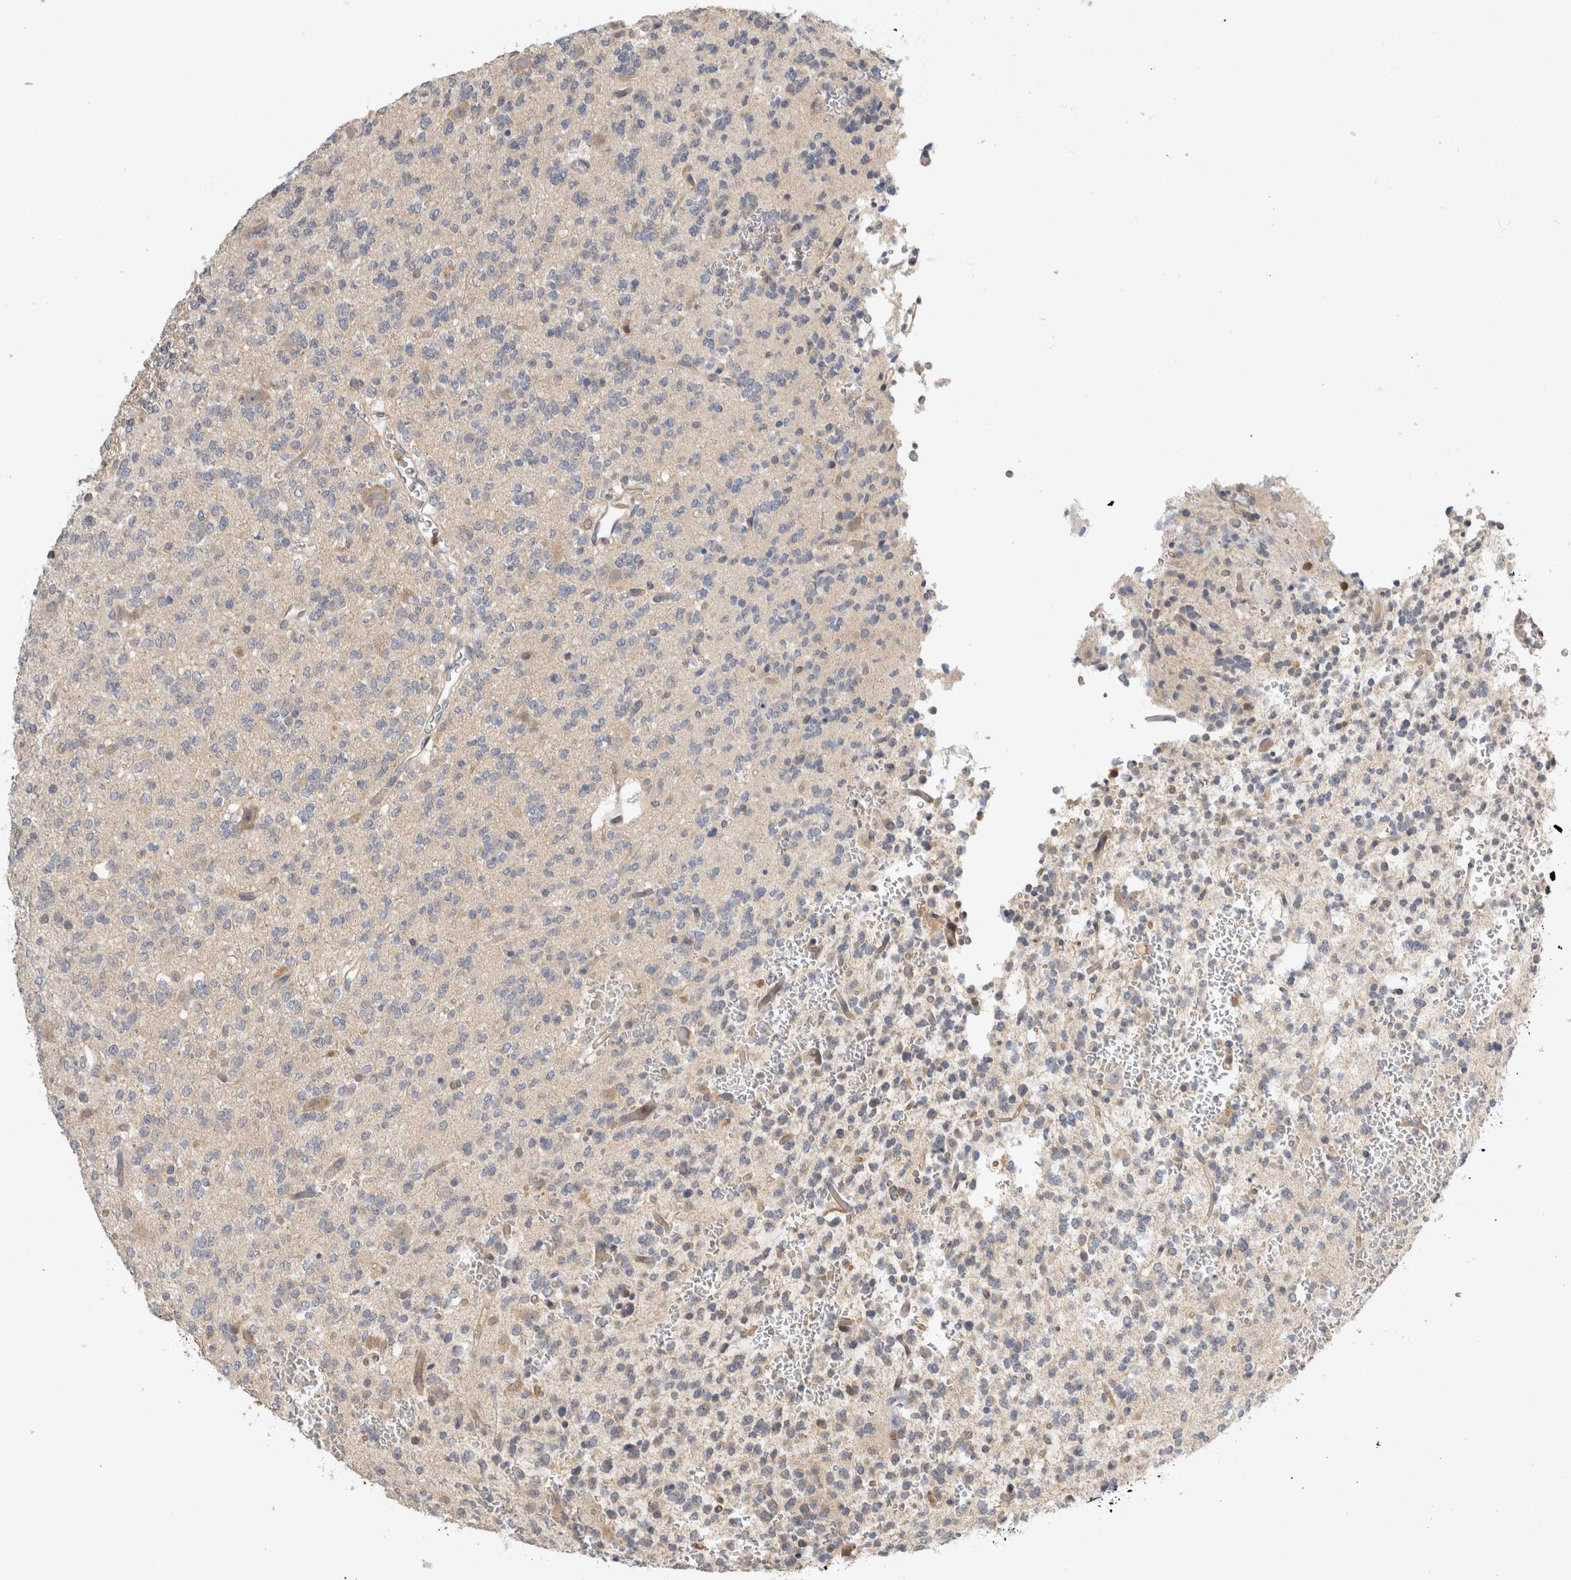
{"staining": {"intensity": "negative", "quantity": "none", "location": "none"}, "tissue": "glioma", "cell_type": "Tumor cells", "image_type": "cancer", "snomed": [{"axis": "morphology", "description": "Glioma, malignant, Low grade"}, {"axis": "topography", "description": "Brain"}], "caption": "Malignant low-grade glioma stained for a protein using immunohistochemistry (IHC) shows no positivity tumor cells.", "gene": "PGM1", "patient": {"sex": "male", "age": 38}}